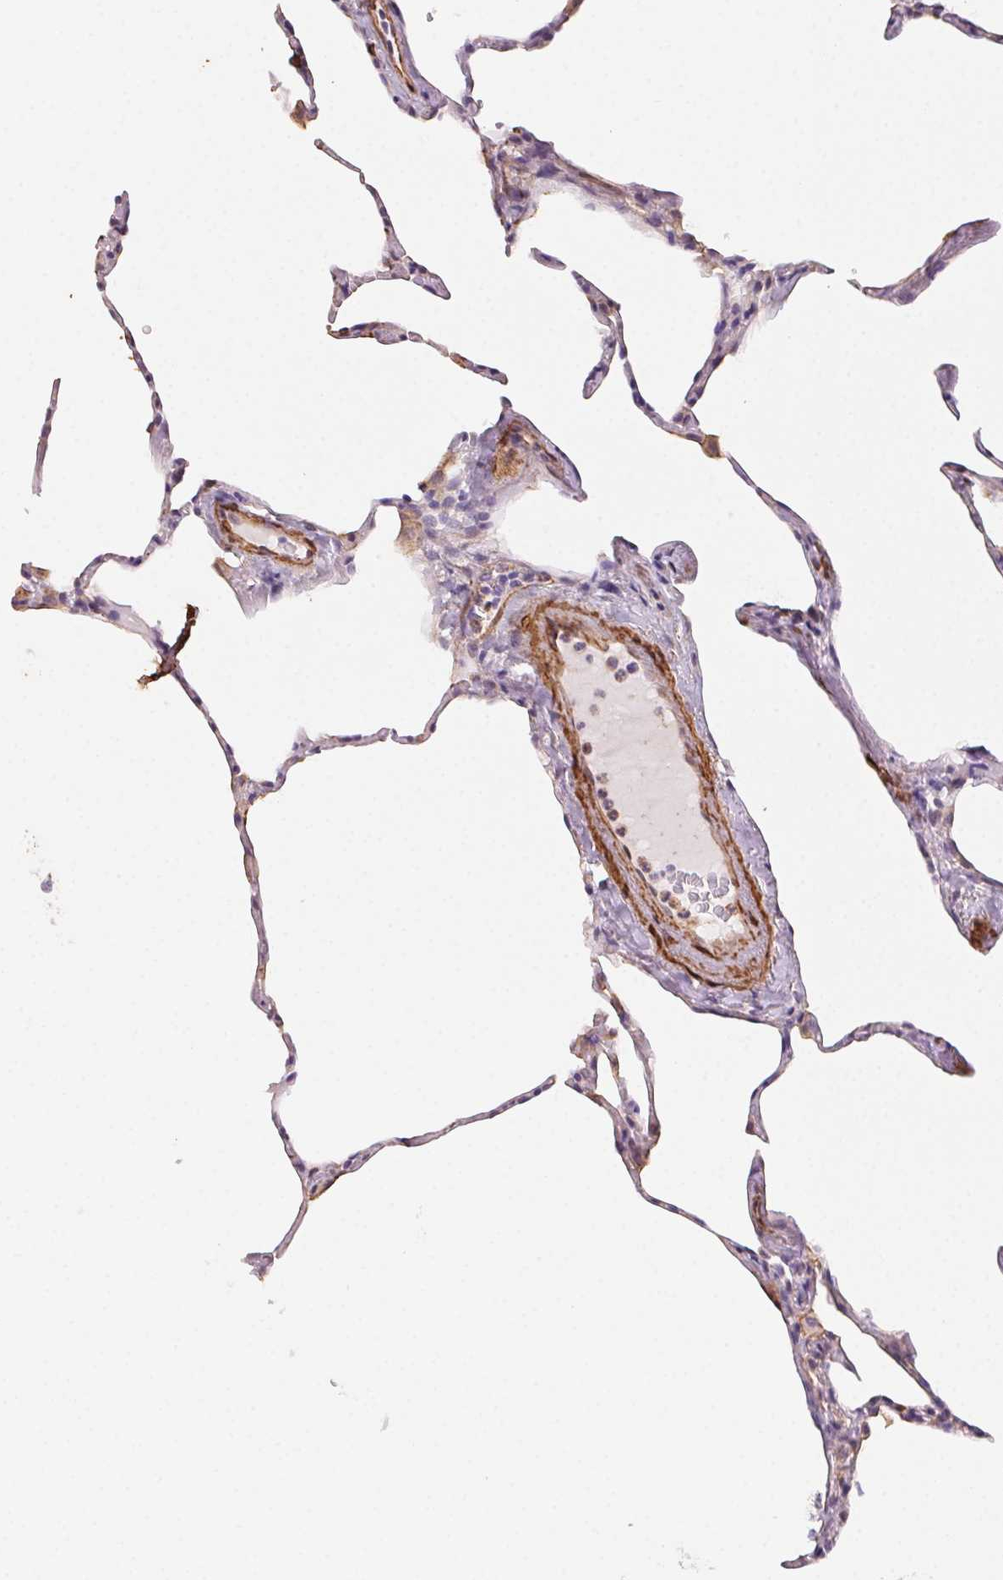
{"staining": {"intensity": "negative", "quantity": "none", "location": "none"}, "tissue": "lung", "cell_type": "Alveolar cells", "image_type": "normal", "snomed": [{"axis": "morphology", "description": "Normal tissue, NOS"}, {"axis": "topography", "description": "Lung"}], "caption": "Immunohistochemistry of normal human lung reveals no expression in alveolar cells. (DAB immunohistochemistry, high magnification).", "gene": "GPX8", "patient": {"sex": "male", "age": 65}}